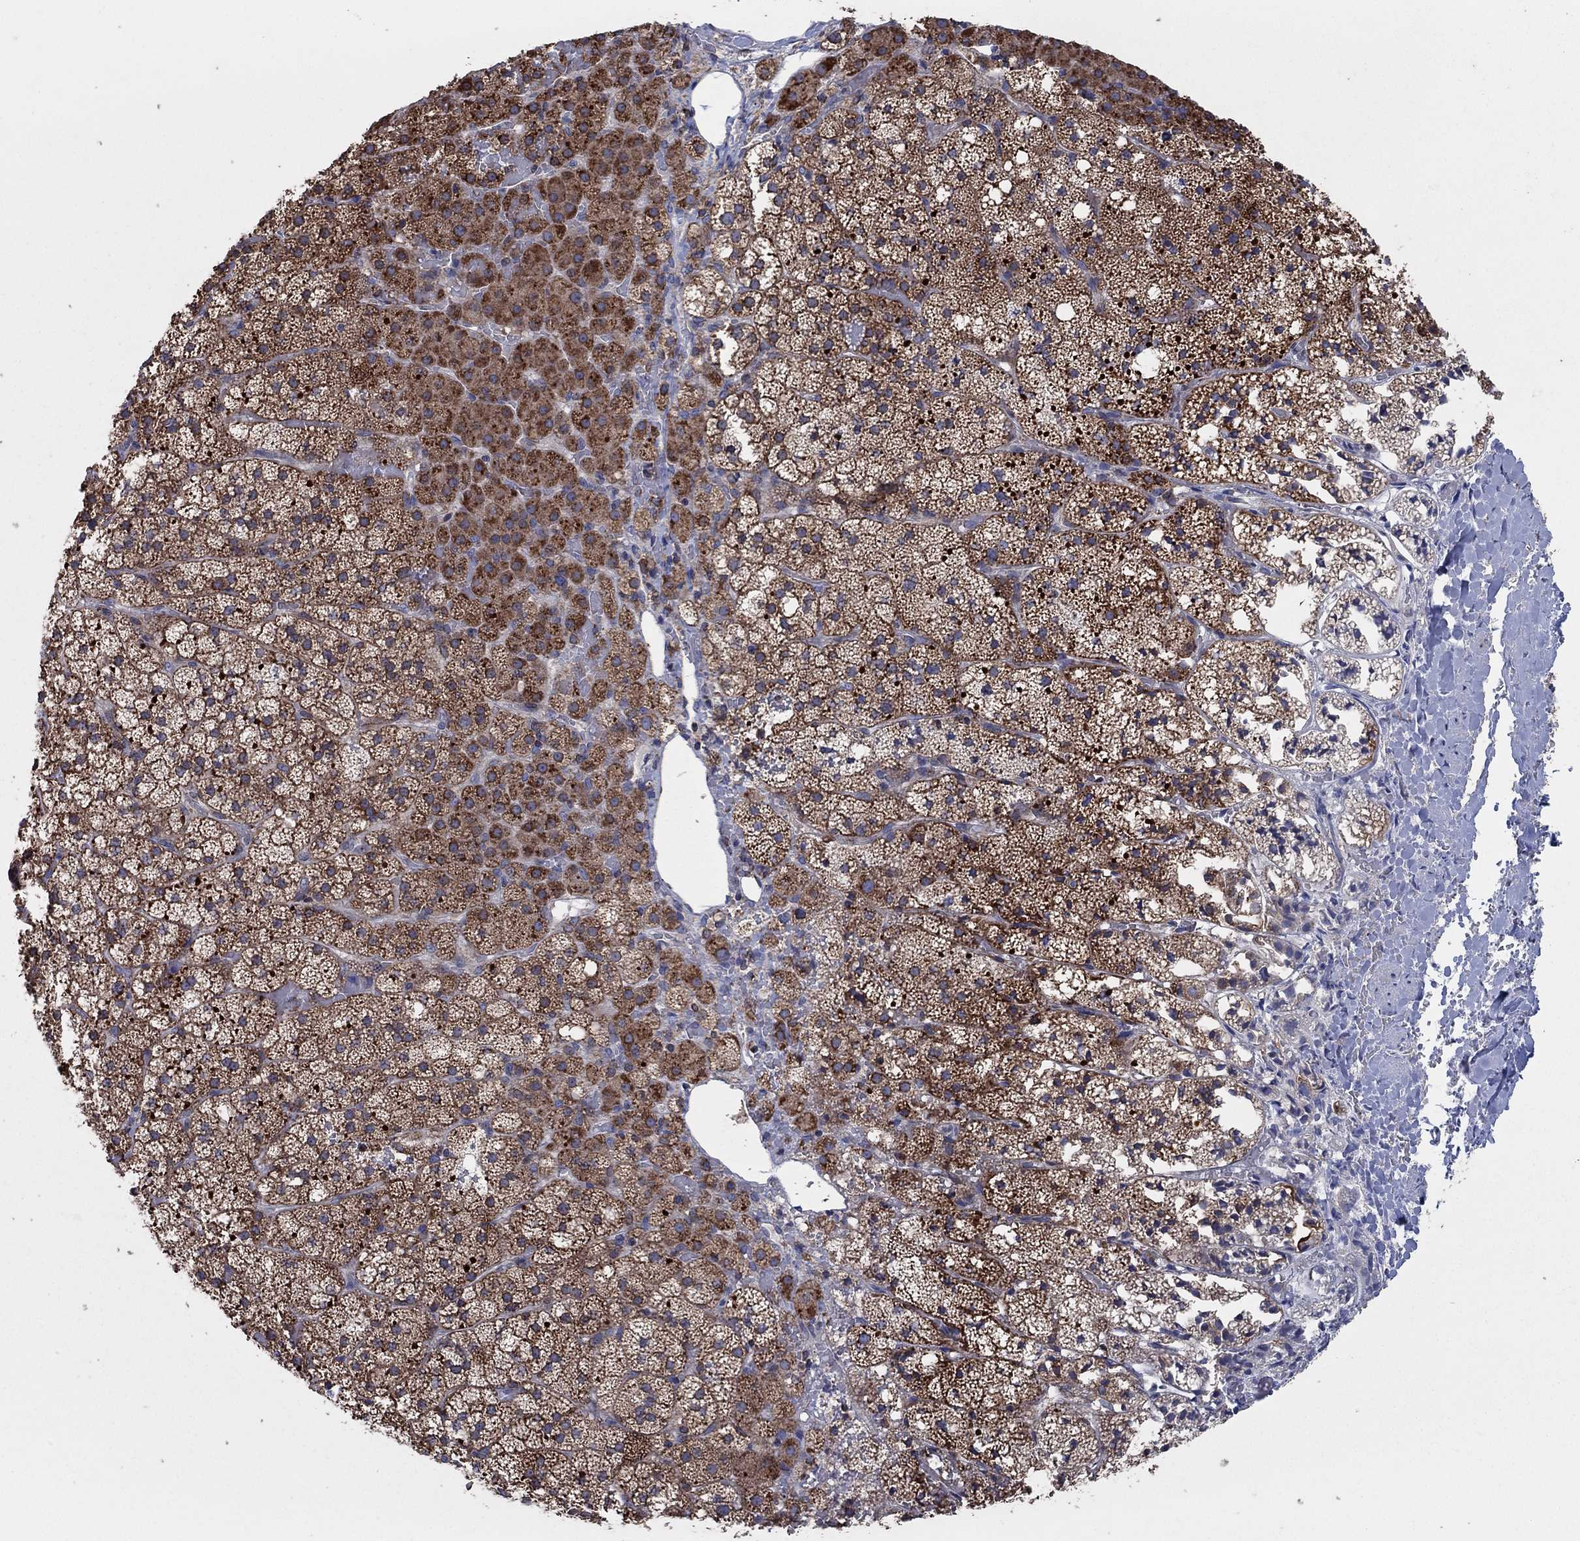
{"staining": {"intensity": "strong", "quantity": ">75%", "location": "cytoplasmic/membranous"}, "tissue": "adrenal gland", "cell_type": "Glandular cells", "image_type": "normal", "snomed": [{"axis": "morphology", "description": "Normal tissue, NOS"}, {"axis": "topography", "description": "Adrenal gland"}], "caption": "A high amount of strong cytoplasmic/membranous expression is seen in about >75% of glandular cells in unremarkable adrenal gland. (Brightfield microscopy of DAB IHC at high magnification).", "gene": "NCEH1", "patient": {"sex": "male", "age": 53}}